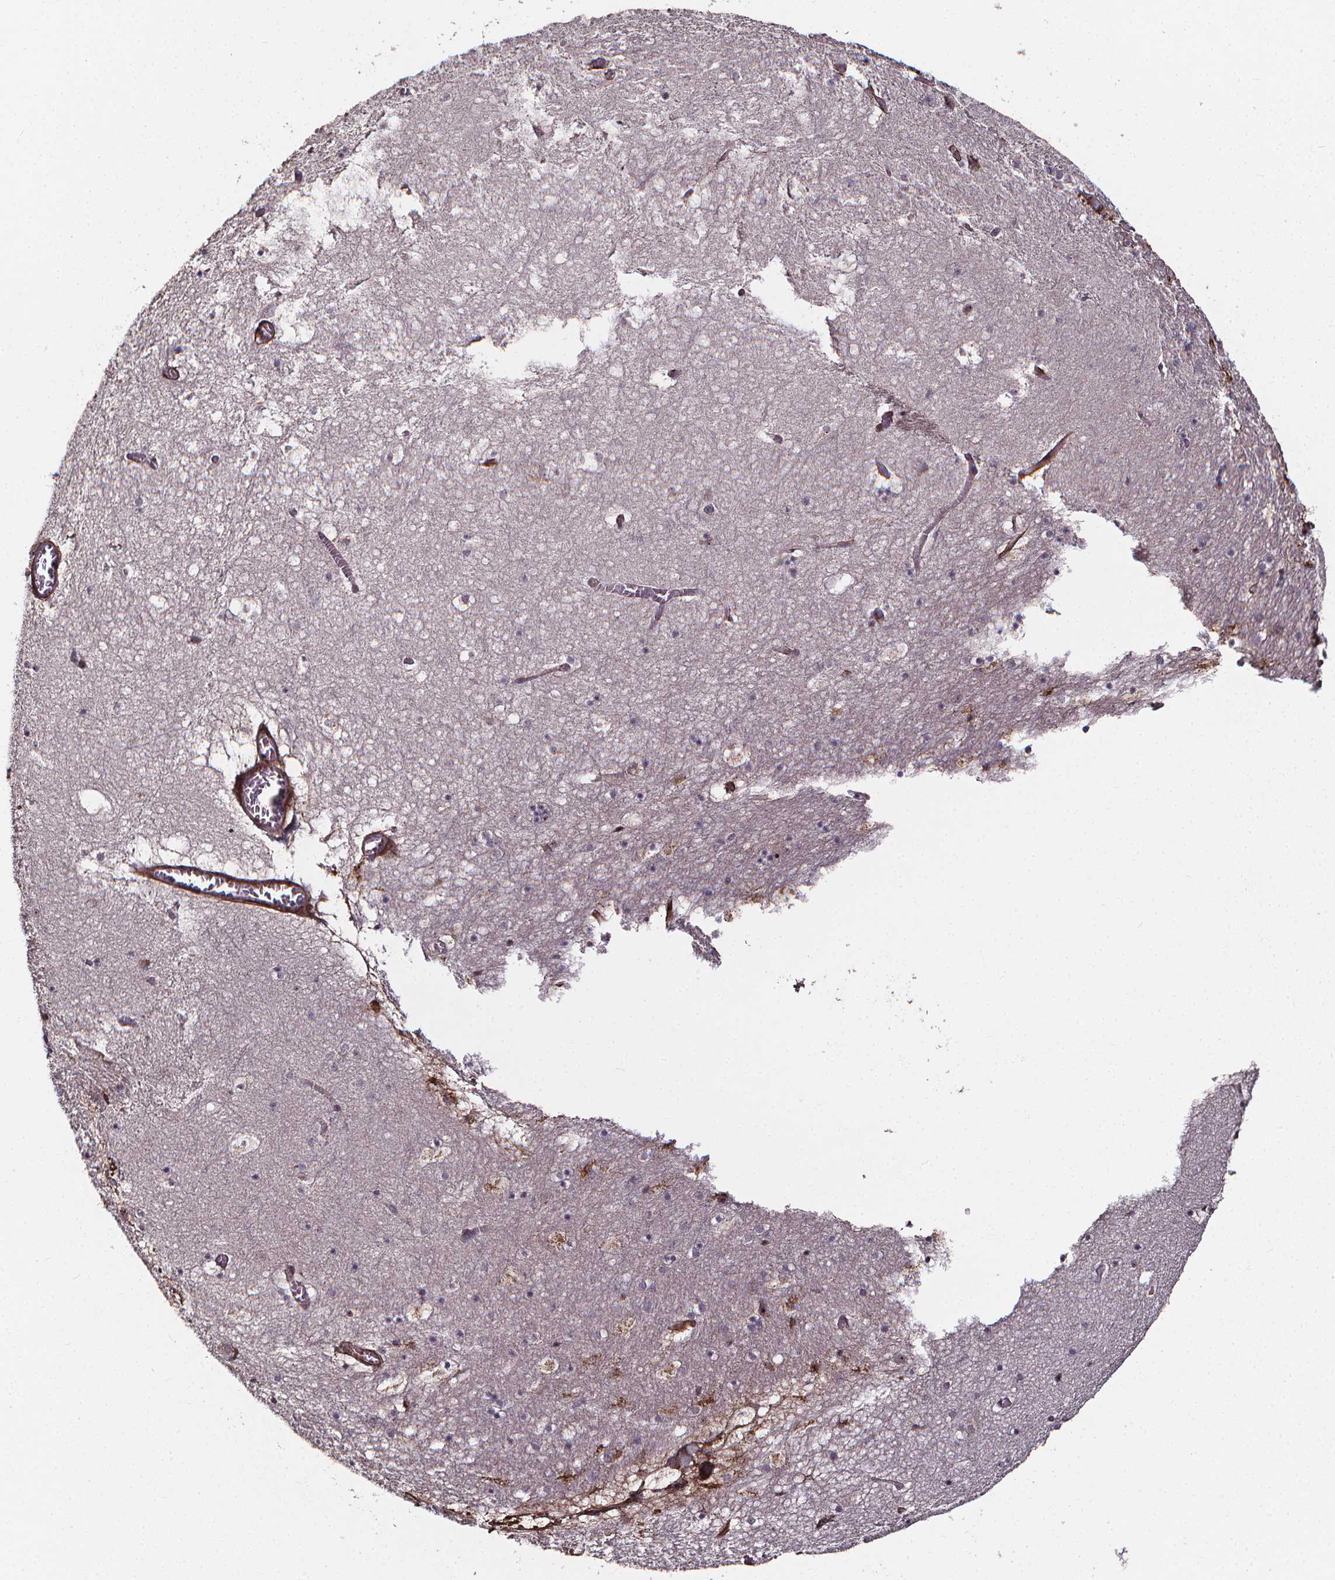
{"staining": {"intensity": "weak", "quantity": "<25%", "location": "cytoplasmic/membranous"}, "tissue": "hippocampus", "cell_type": "Glial cells", "image_type": "normal", "snomed": [{"axis": "morphology", "description": "Normal tissue, NOS"}, {"axis": "topography", "description": "Hippocampus"}], "caption": "This is an immunohistochemistry photomicrograph of normal hippocampus. There is no staining in glial cells.", "gene": "AEBP1", "patient": {"sex": "male", "age": 45}}